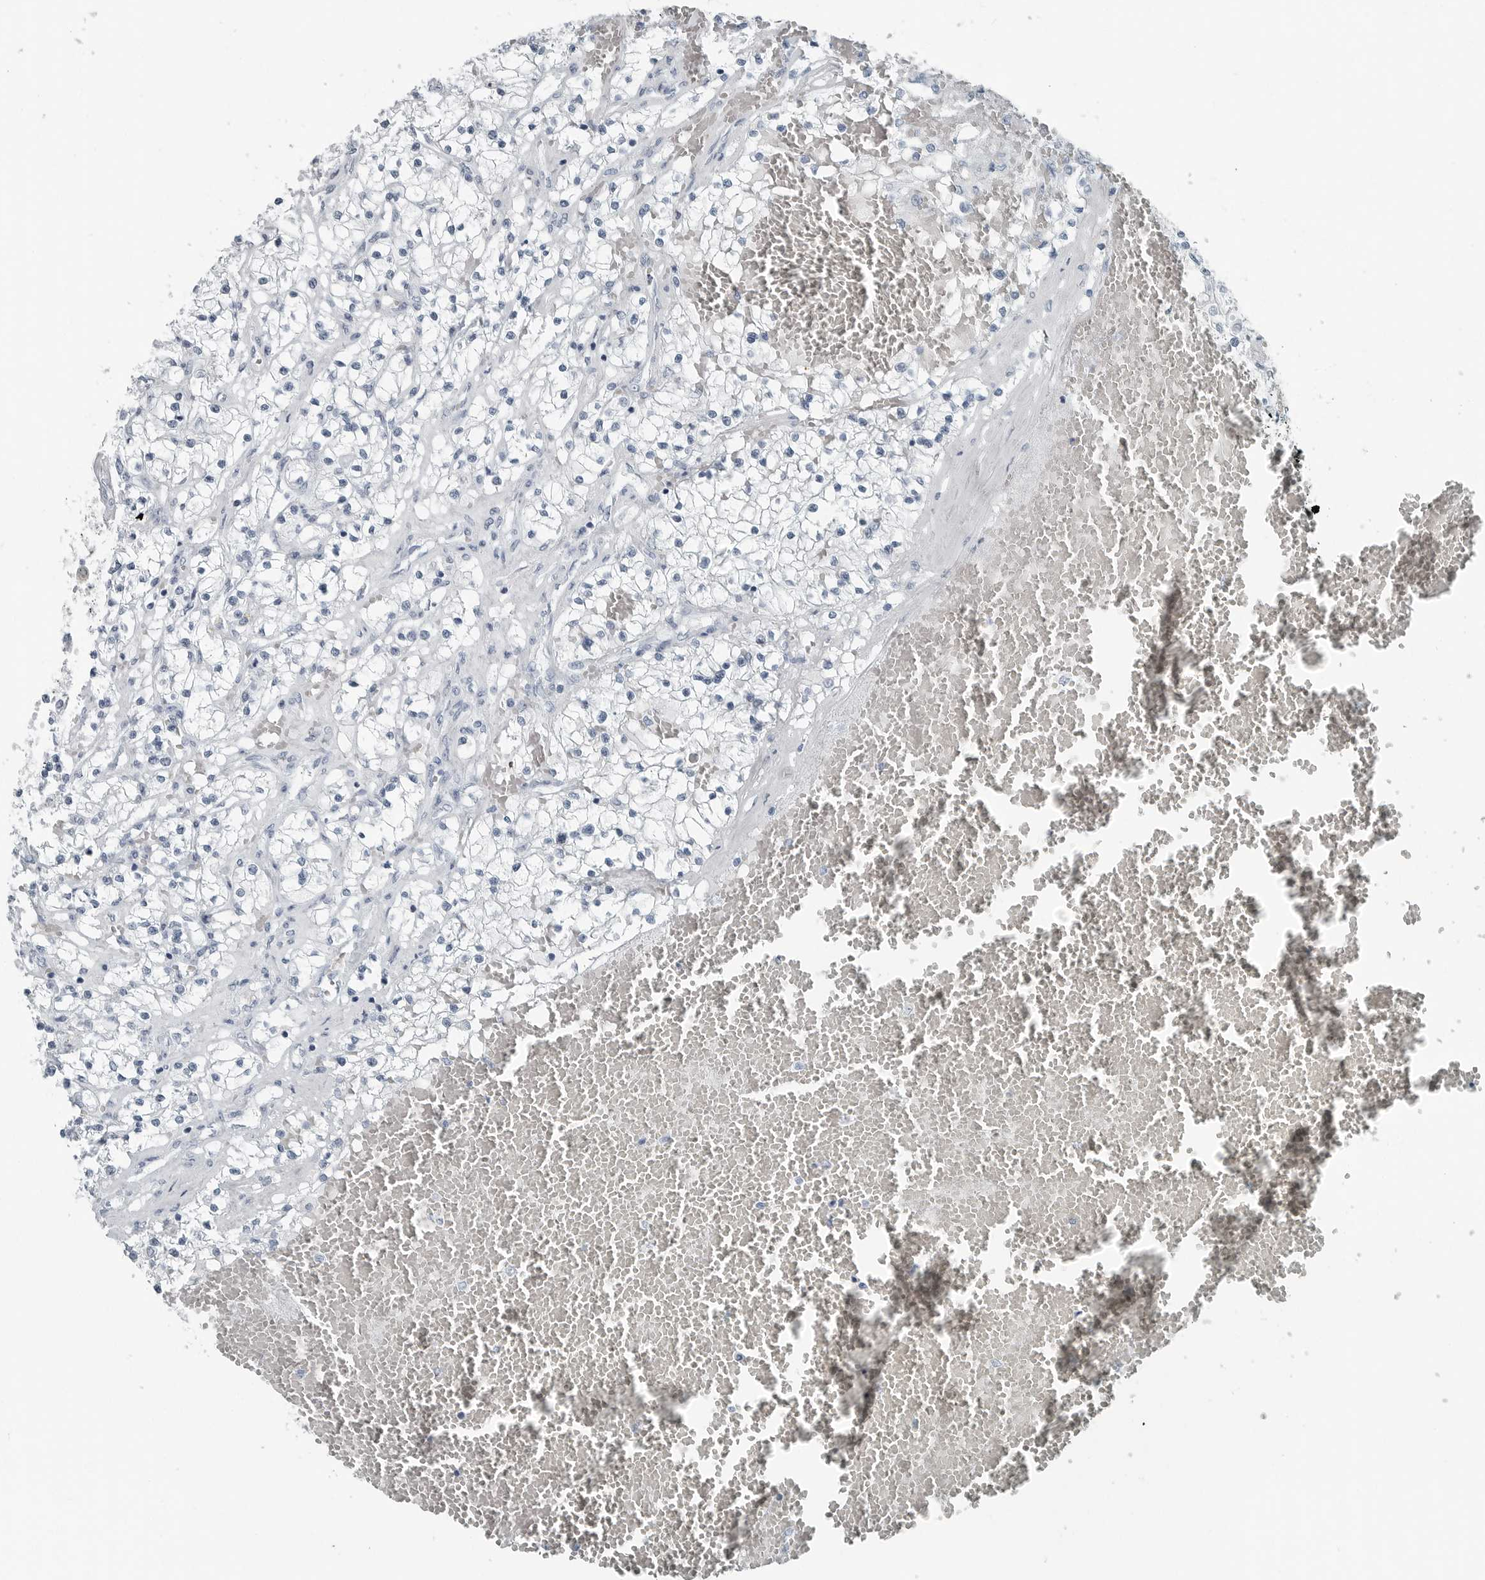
{"staining": {"intensity": "negative", "quantity": "none", "location": "none"}, "tissue": "renal cancer", "cell_type": "Tumor cells", "image_type": "cancer", "snomed": [{"axis": "morphology", "description": "Normal tissue, NOS"}, {"axis": "morphology", "description": "Adenocarcinoma, NOS"}, {"axis": "topography", "description": "Kidney"}], "caption": "This photomicrograph is of adenocarcinoma (renal) stained with immunohistochemistry (IHC) to label a protein in brown with the nuclei are counter-stained blue. There is no expression in tumor cells. (Brightfield microscopy of DAB (3,3'-diaminobenzidine) IHC at high magnification).", "gene": "FABP6", "patient": {"sex": "male", "age": 68}}